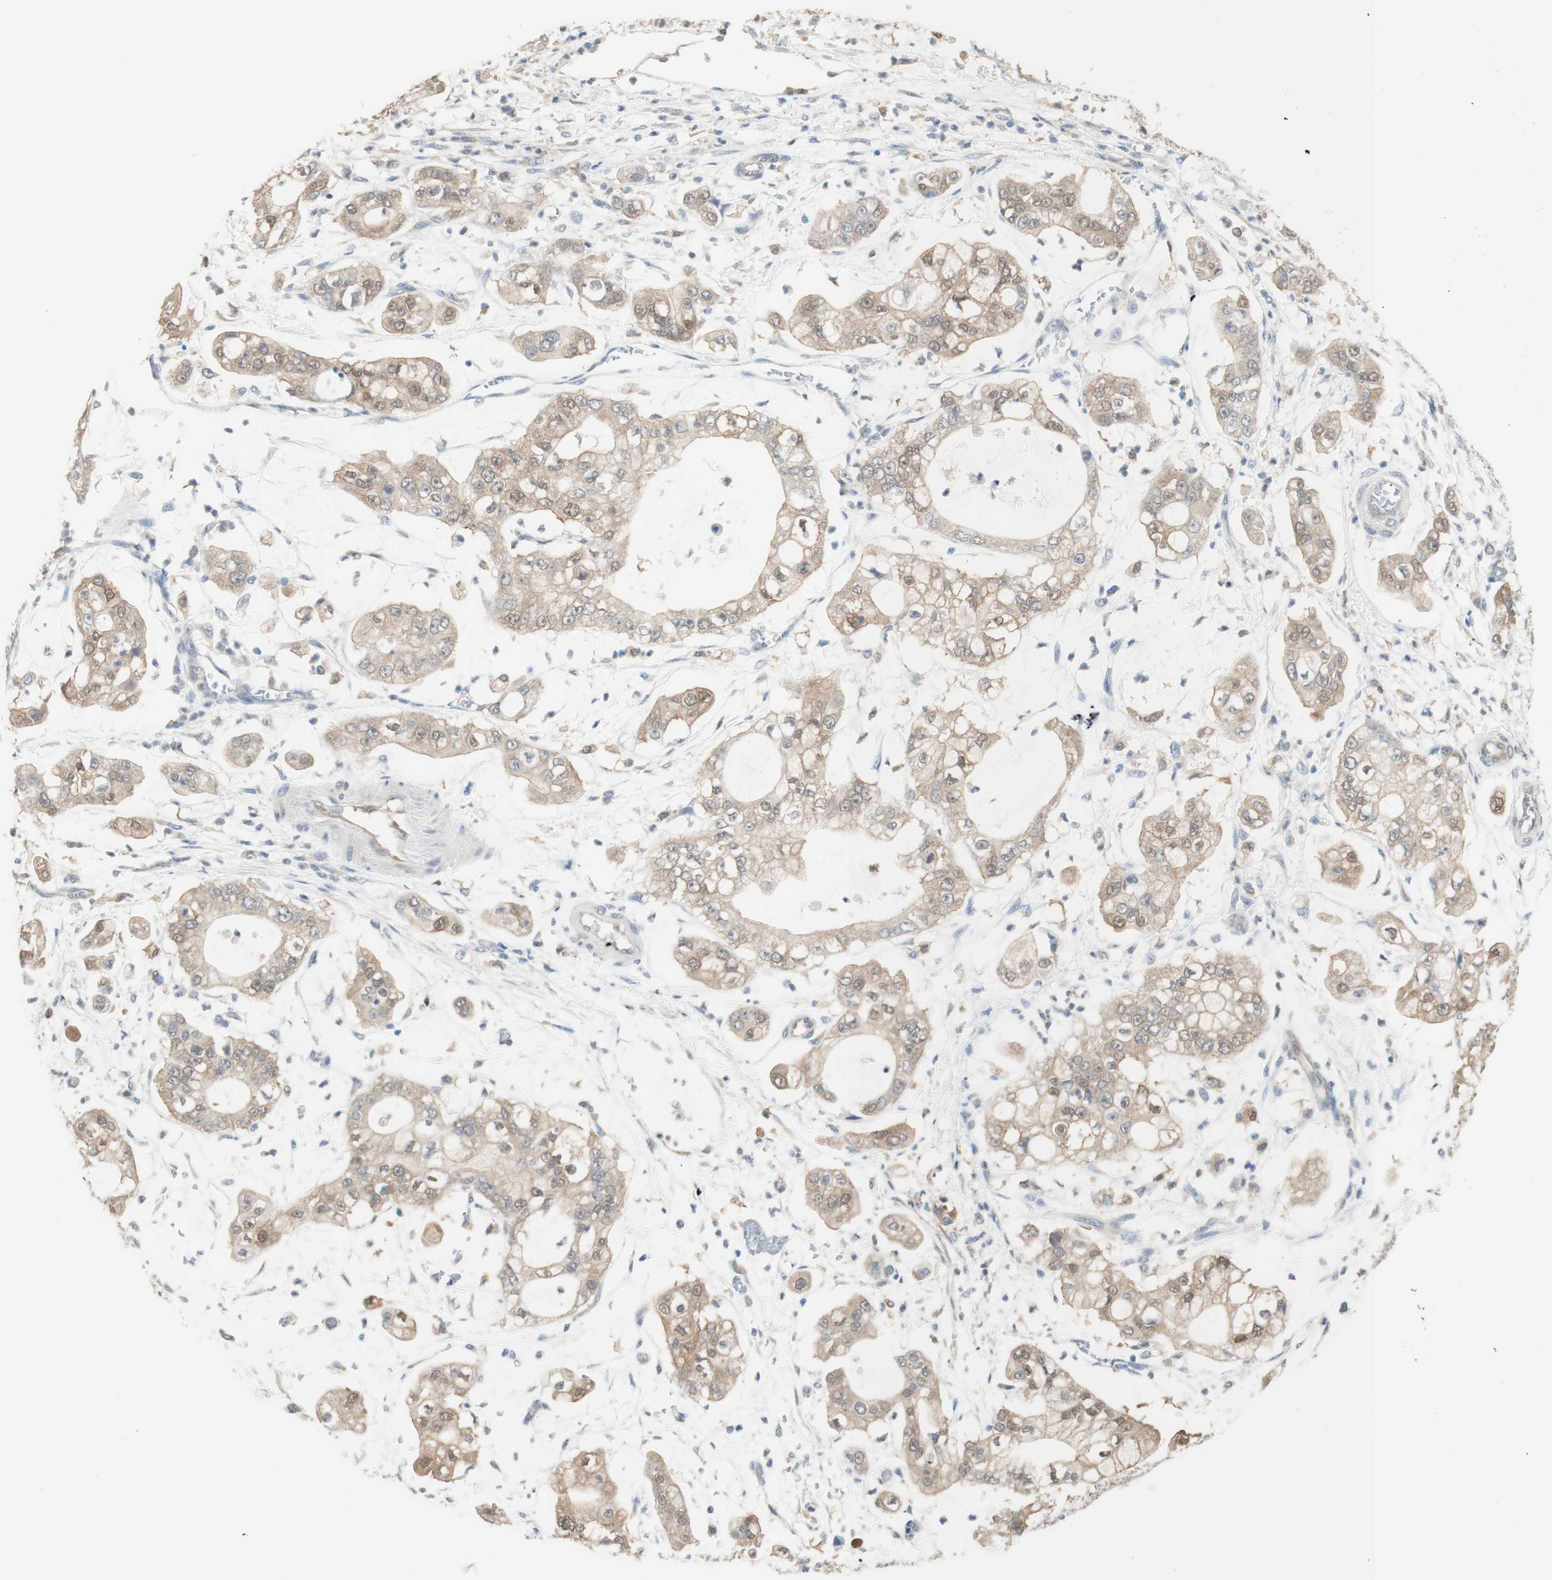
{"staining": {"intensity": "weak", "quantity": ">75%", "location": "cytoplasmic/membranous"}, "tissue": "stomach cancer", "cell_type": "Tumor cells", "image_type": "cancer", "snomed": [{"axis": "morphology", "description": "Adenocarcinoma, NOS"}, {"axis": "topography", "description": "Stomach"}], "caption": "Human stomach adenocarcinoma stained for a protein (brown) exhibits weak cytoplasmic/membranous positive positivity in about >75% of tumor cells.", "gene": "COMT", "patient": {"sex": "male", "age": 76}}